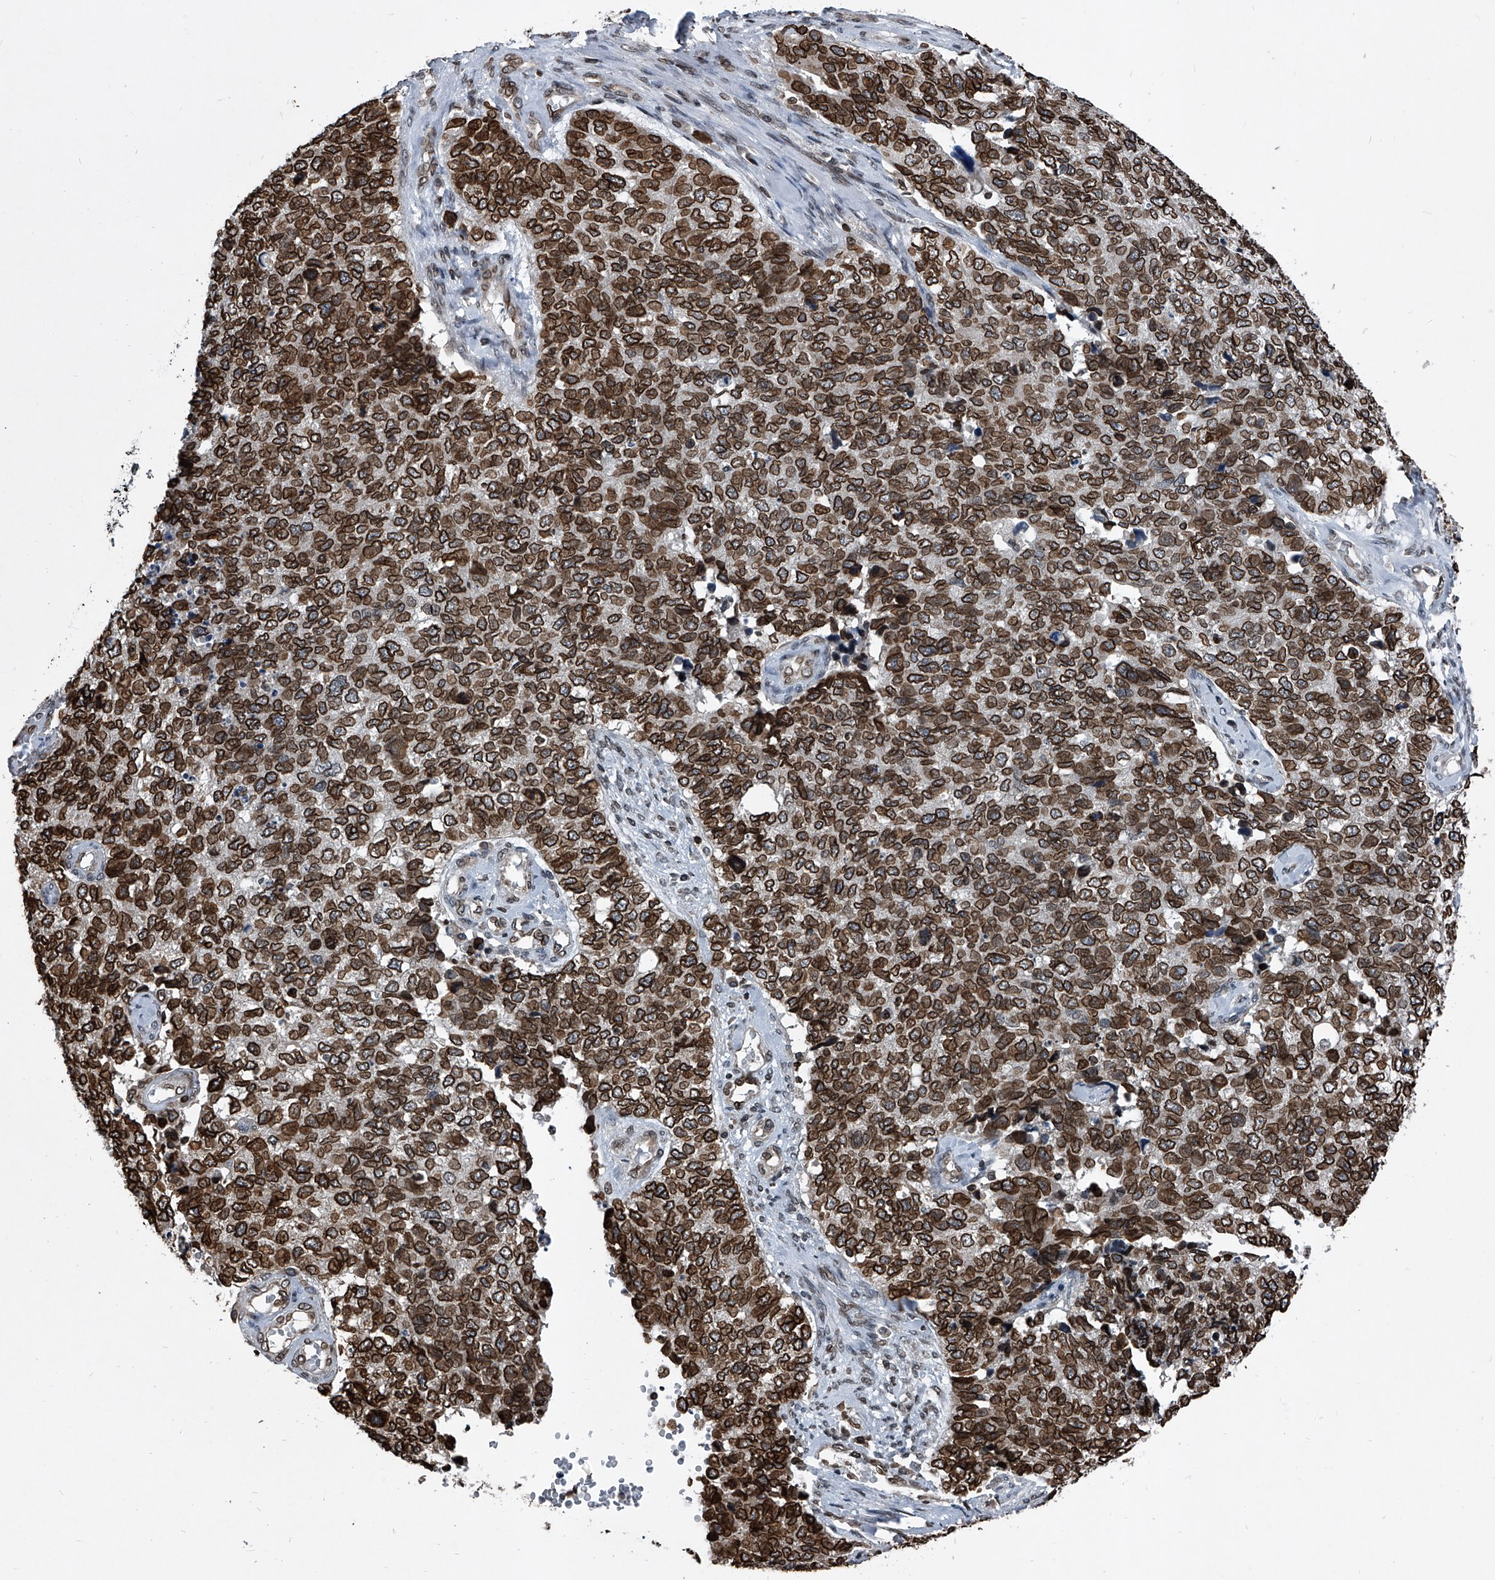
{"staining": {"intensity": "strong", "quantity": ">75%", "location": "cytoplasmic/membranous,nuclear"}, "tissue": "cervical cancer", "cell_type": "Tumor cells", "image_type": "cancer", "snomed": [{"axis": "morphology", "description": "Squamous cell carcinoma, NOS"}, {"axis": "topography", "description": "Cervix"}], "caption": "Protein analysis of squamous cell carcinoma (cervical) tissue reveals strong cytoplasmic/membranous and nuclear expression in approximately >75% of tumor cells.", "gene": "PHF20", "patient": {"sex": "female", "age": 63}}